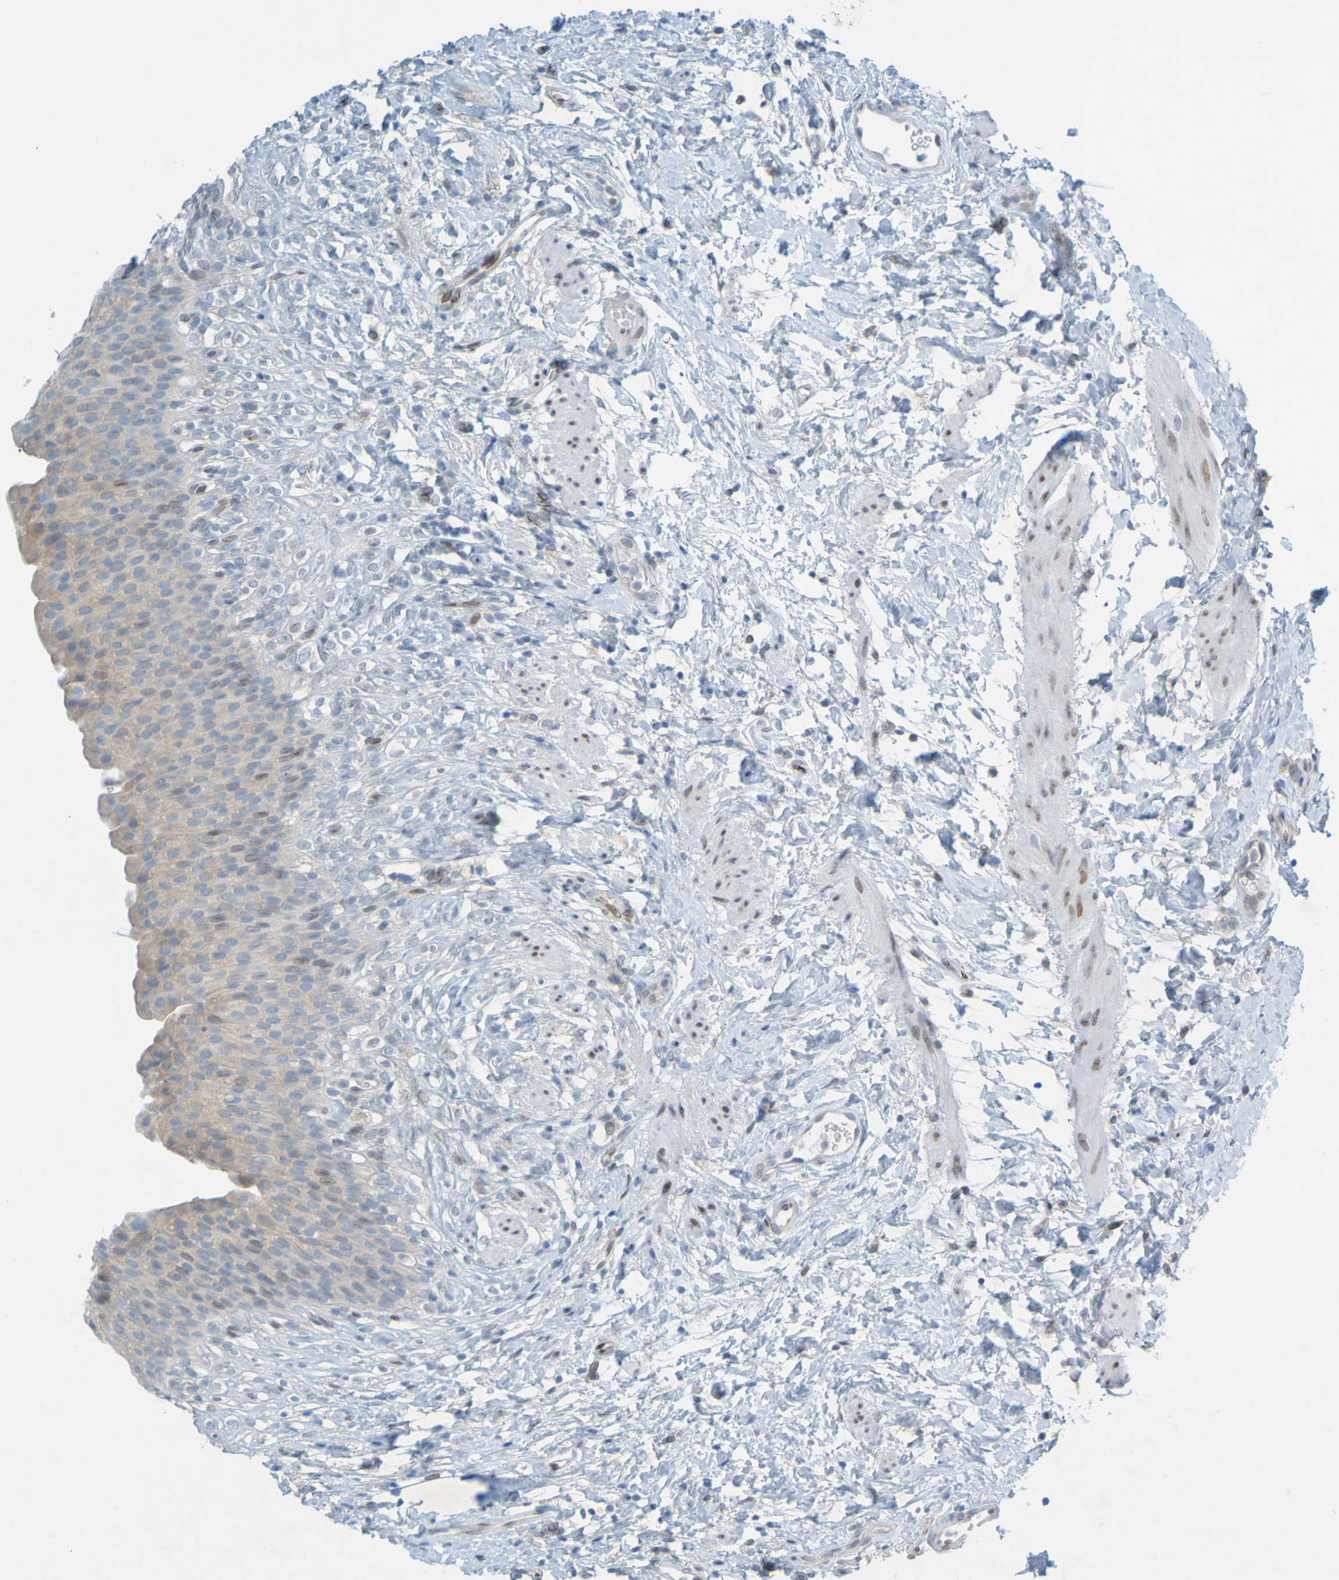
{"staining": {"intensity": "weak", "quantity": ">75%", "location": "cytoplasmic/membranous,nuclear"}, "tissue": "urinary bladder", "cell_type": "Urothelial cells", "image_type": "normal", "snomed": [{"axis": "morphology", "description": "Normal tissue, NOS"}, {"axis": "topography", "description": "Urinary bladder"}], "caption": "Immunohistochemistry (DAB) staining of unremarkable urinary bladder displays weak cytoplasmic/membranous,nuclear protein expression in about >75% of urothelial cells. The protein of interest is stained brown, and the nuclei are stained in blue (DAB (3,3'-diaminobenzidine) IHC with brightfield microscopy, high magnification).", "gene": "MAG", "patient": {"sex": "female", "age": 79}}